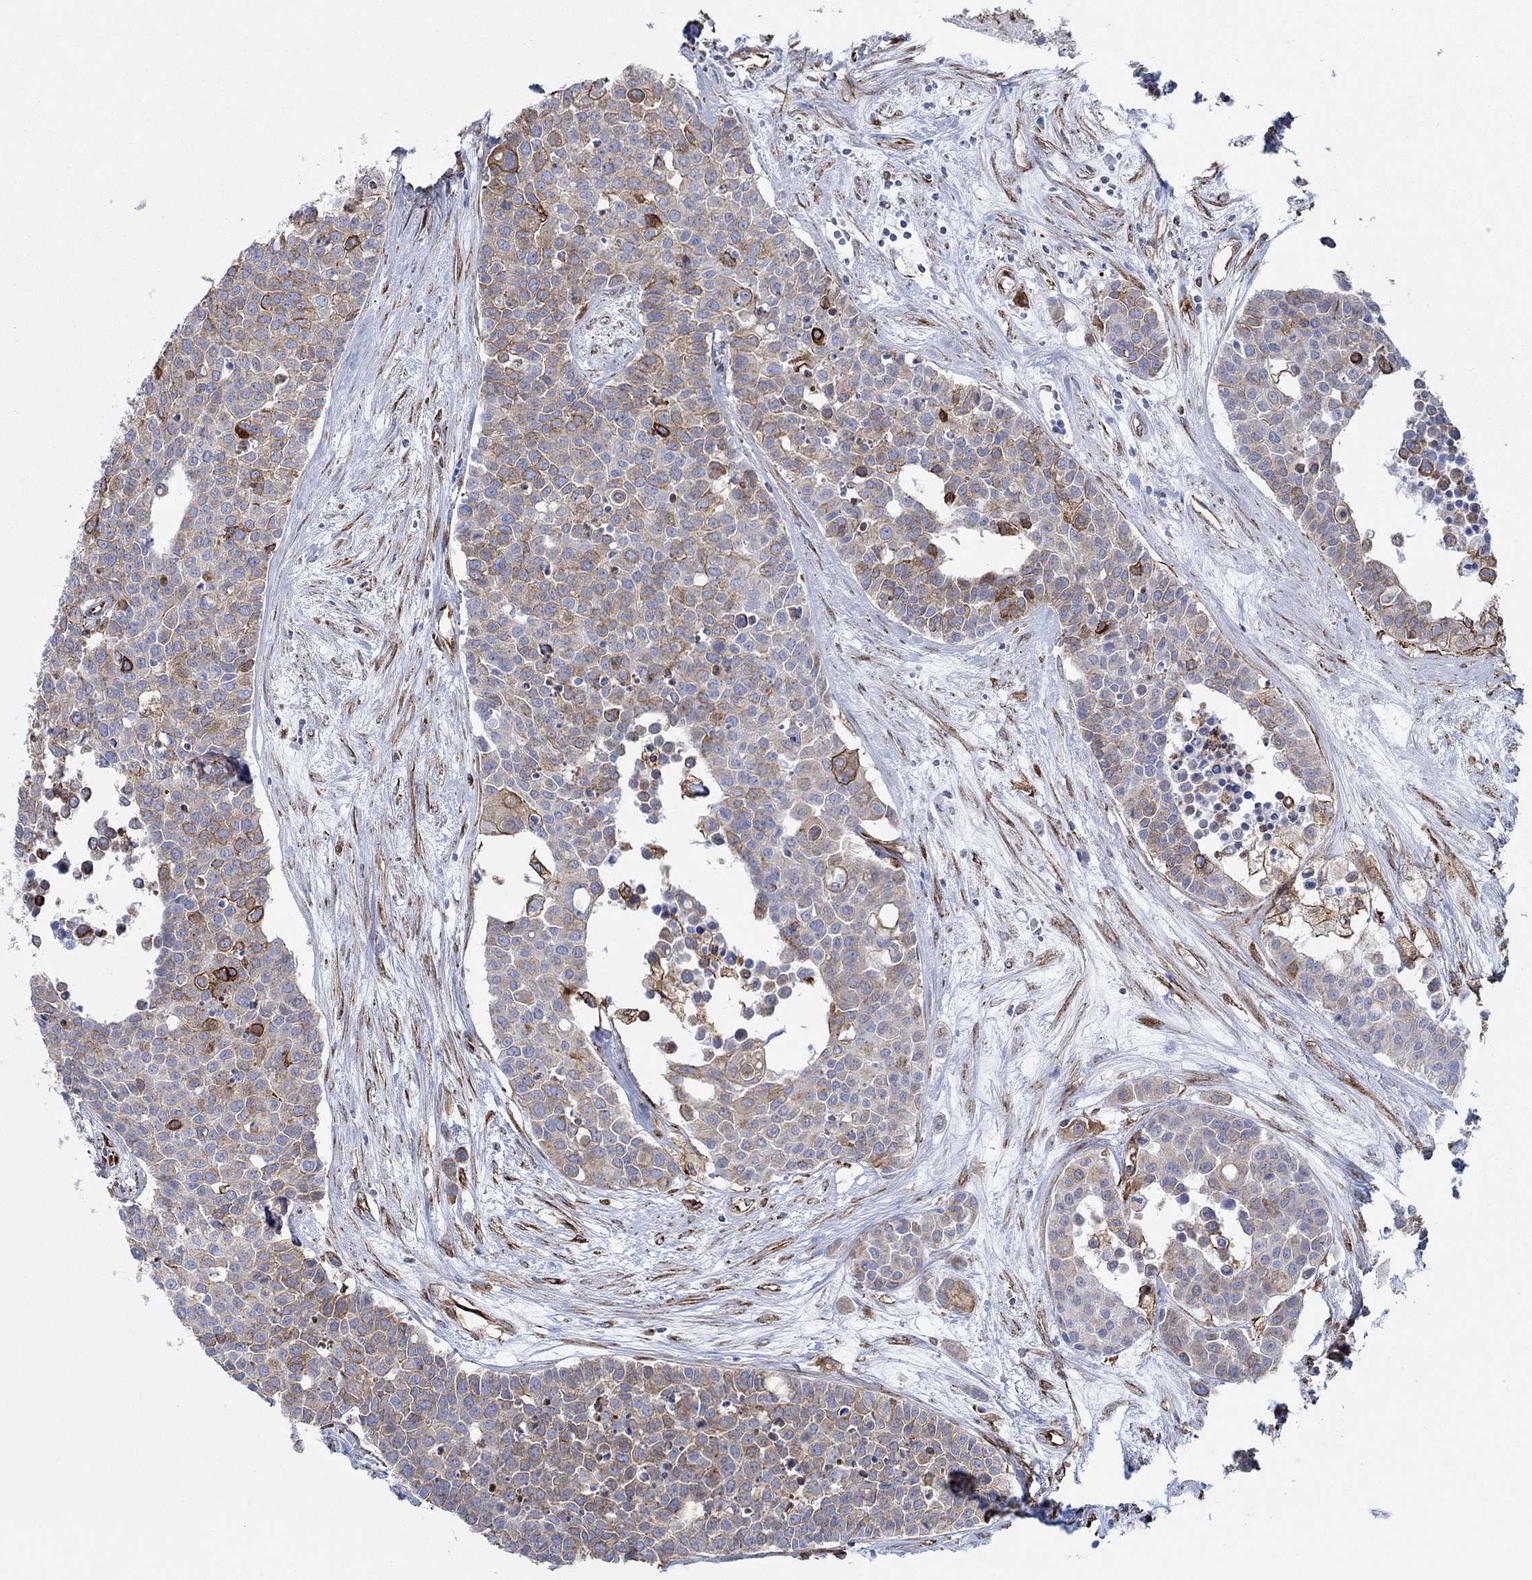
{"staining": {"intensity": "strong", "quantity": "<25%", "location": "cytoplasmic/membranous"}, "tissue": "carcinoid", "cell_type": "Tumor cells", "image_type": "cancer", "snomed": [{"axis": "morphology", "description": "Carcinoid, malignant, NOS"}, {"axis": "topography", "description": "Colon"}], "caption": "Tumor cells reveal medium levels of strong cytoplasmic/membranous expression in approximately <25% of cells in human carcinoid (malignant).", "gene": "STC2", "patient": {"sex": "male", "age": 81}}